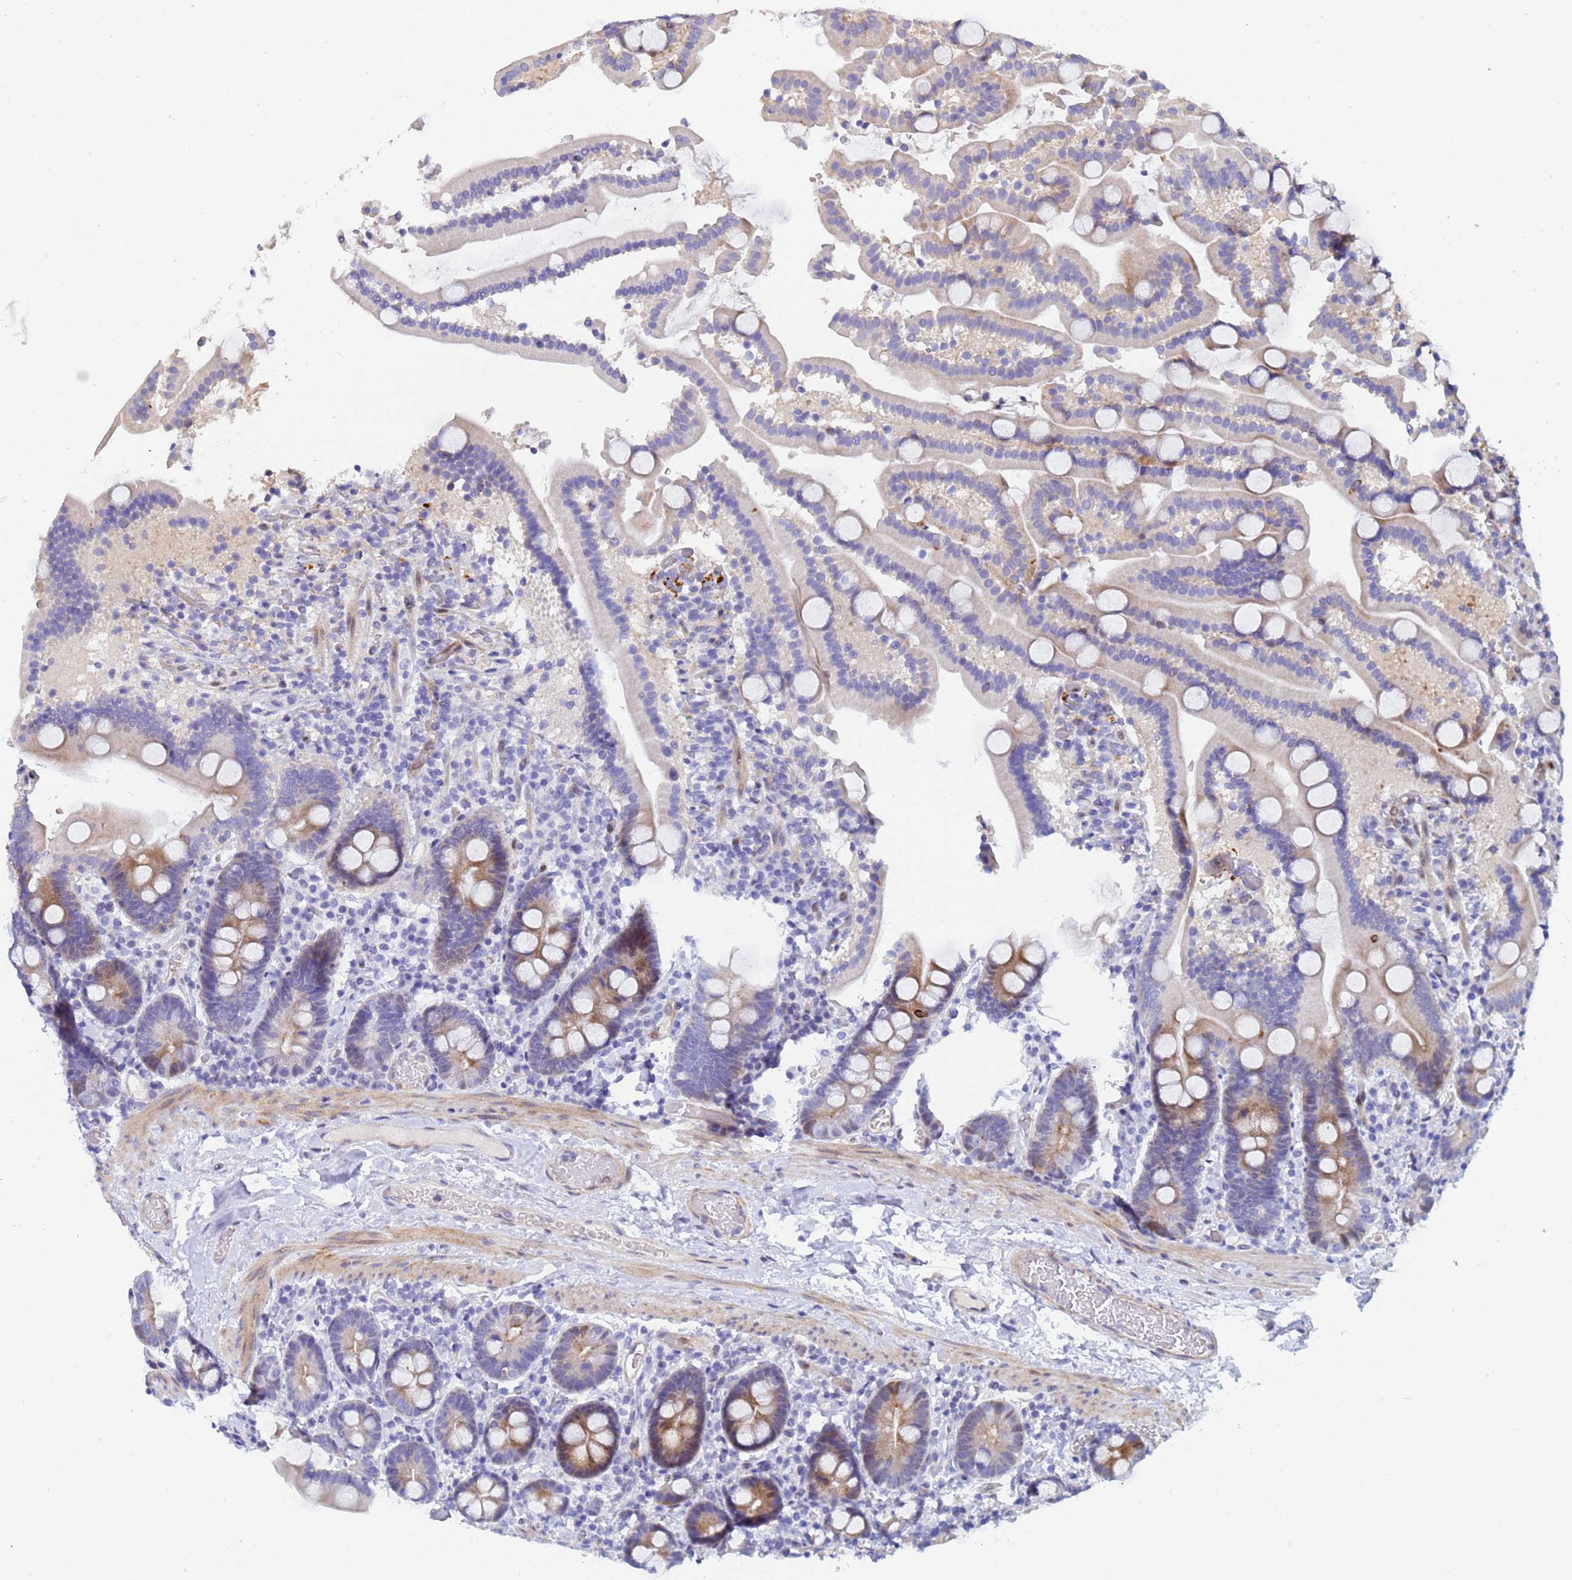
{"staining": {"intensity": "moderate", "quantity": "<25%", "location": "cytoplasmic/membranous"}, "tissue": "duodenum", "cell_type": "Glandular cells", "image_type": "normal", "snomed": [{"axis": "morphology", "description": "Normal tissue, NOS"}, {"axis": "topography", "description": "Duodenum"}], "caption": "Immunohistochemical staining of normal human duodenum reveals low levels of moderate cytoplasmic/membranous staining in approximately <25% of glandular cells.", "gene": "PPP6R1", "patient": {"sex": "male", "age": 55}}